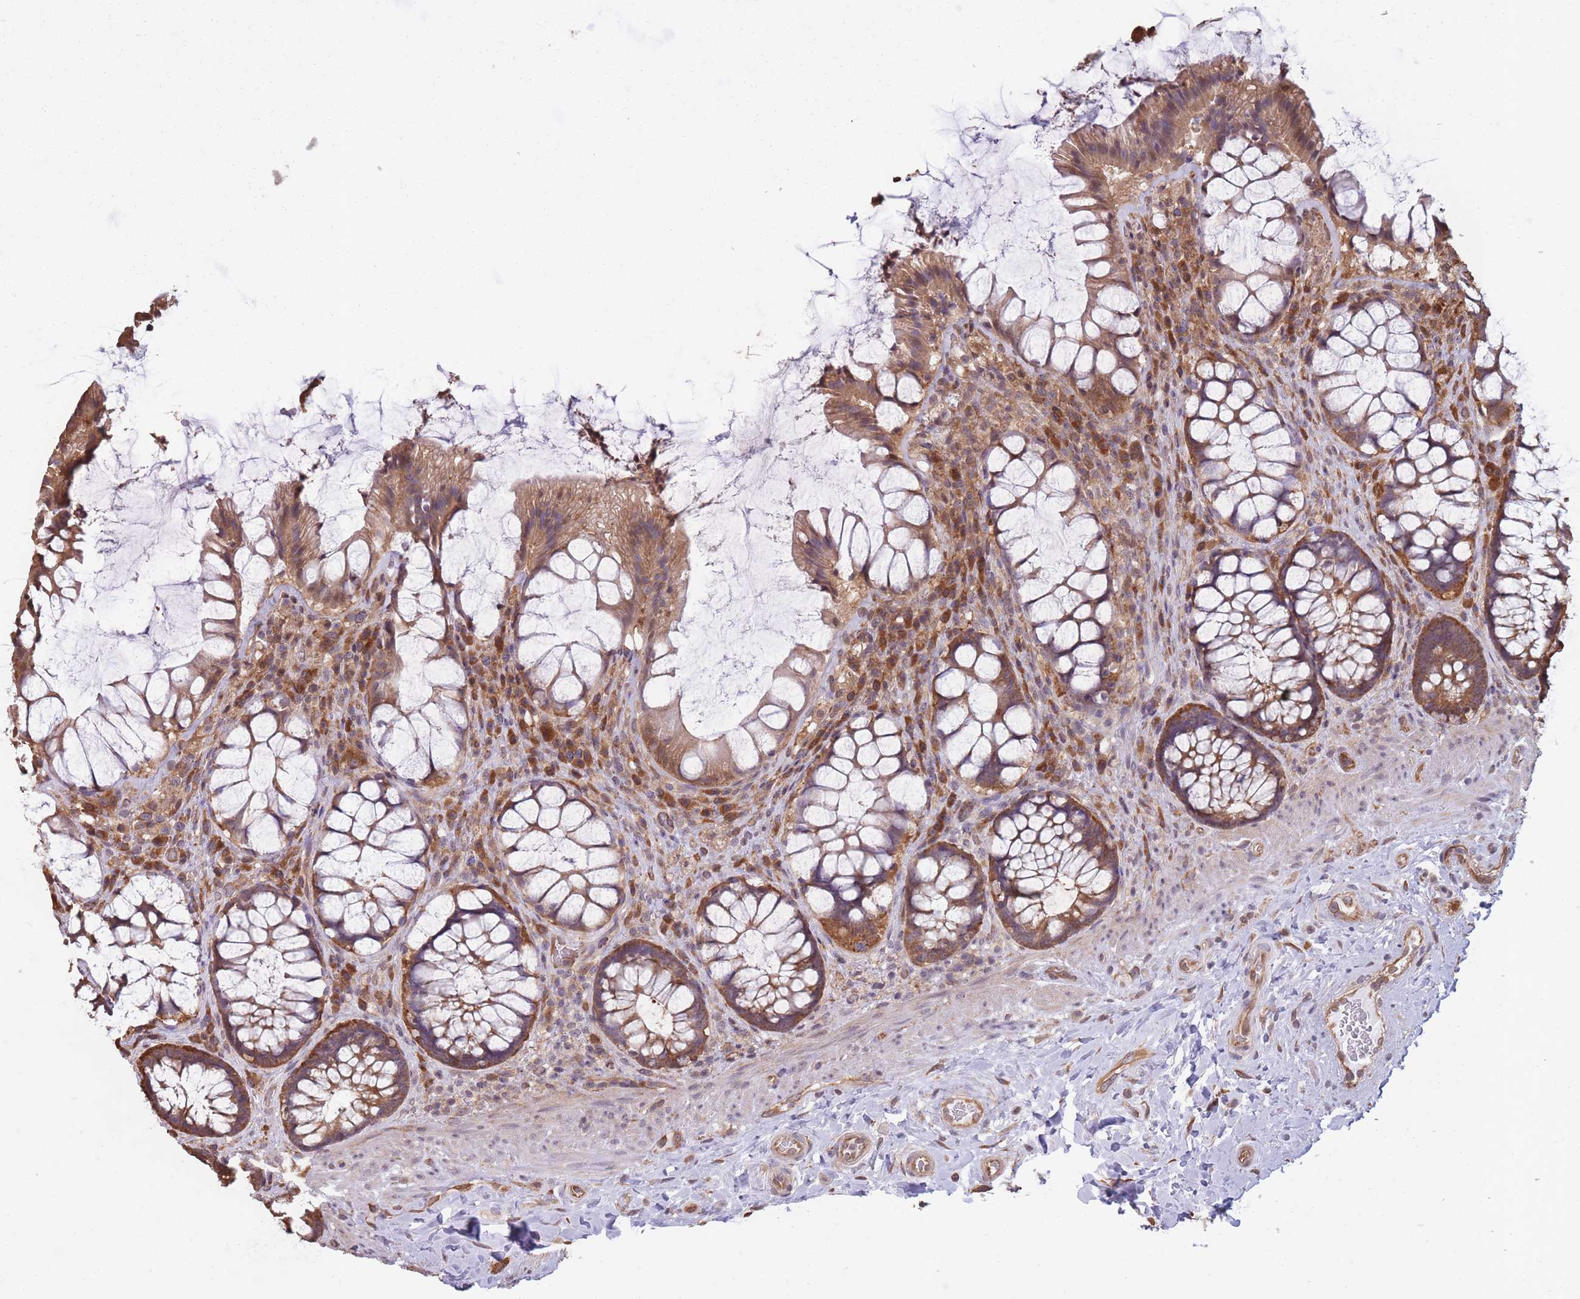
{"staining": {"intensity": "moderate", "quantity": ">75%", "location": "cytoplasmic/membranous"}, "tissue": "rectum", "cell_type": "Glandular cells", "image_type": "normal", "snomed": [{"axis": "morphology", "description": "Normal tissue, NOS"}, {"axis": "topography", "description": "Rectum"}], "caption": "A high-resolution image shows immunohistochemistry staining of normal rectum, which shows moderate cytoplasmic/membranous positivity in approximately >75% of glandular cells. The protein is shown in brown color, while the nuclei are stained blue.", "gene": "ARL13B", "patient": {"sex": "female", "age": 58}}